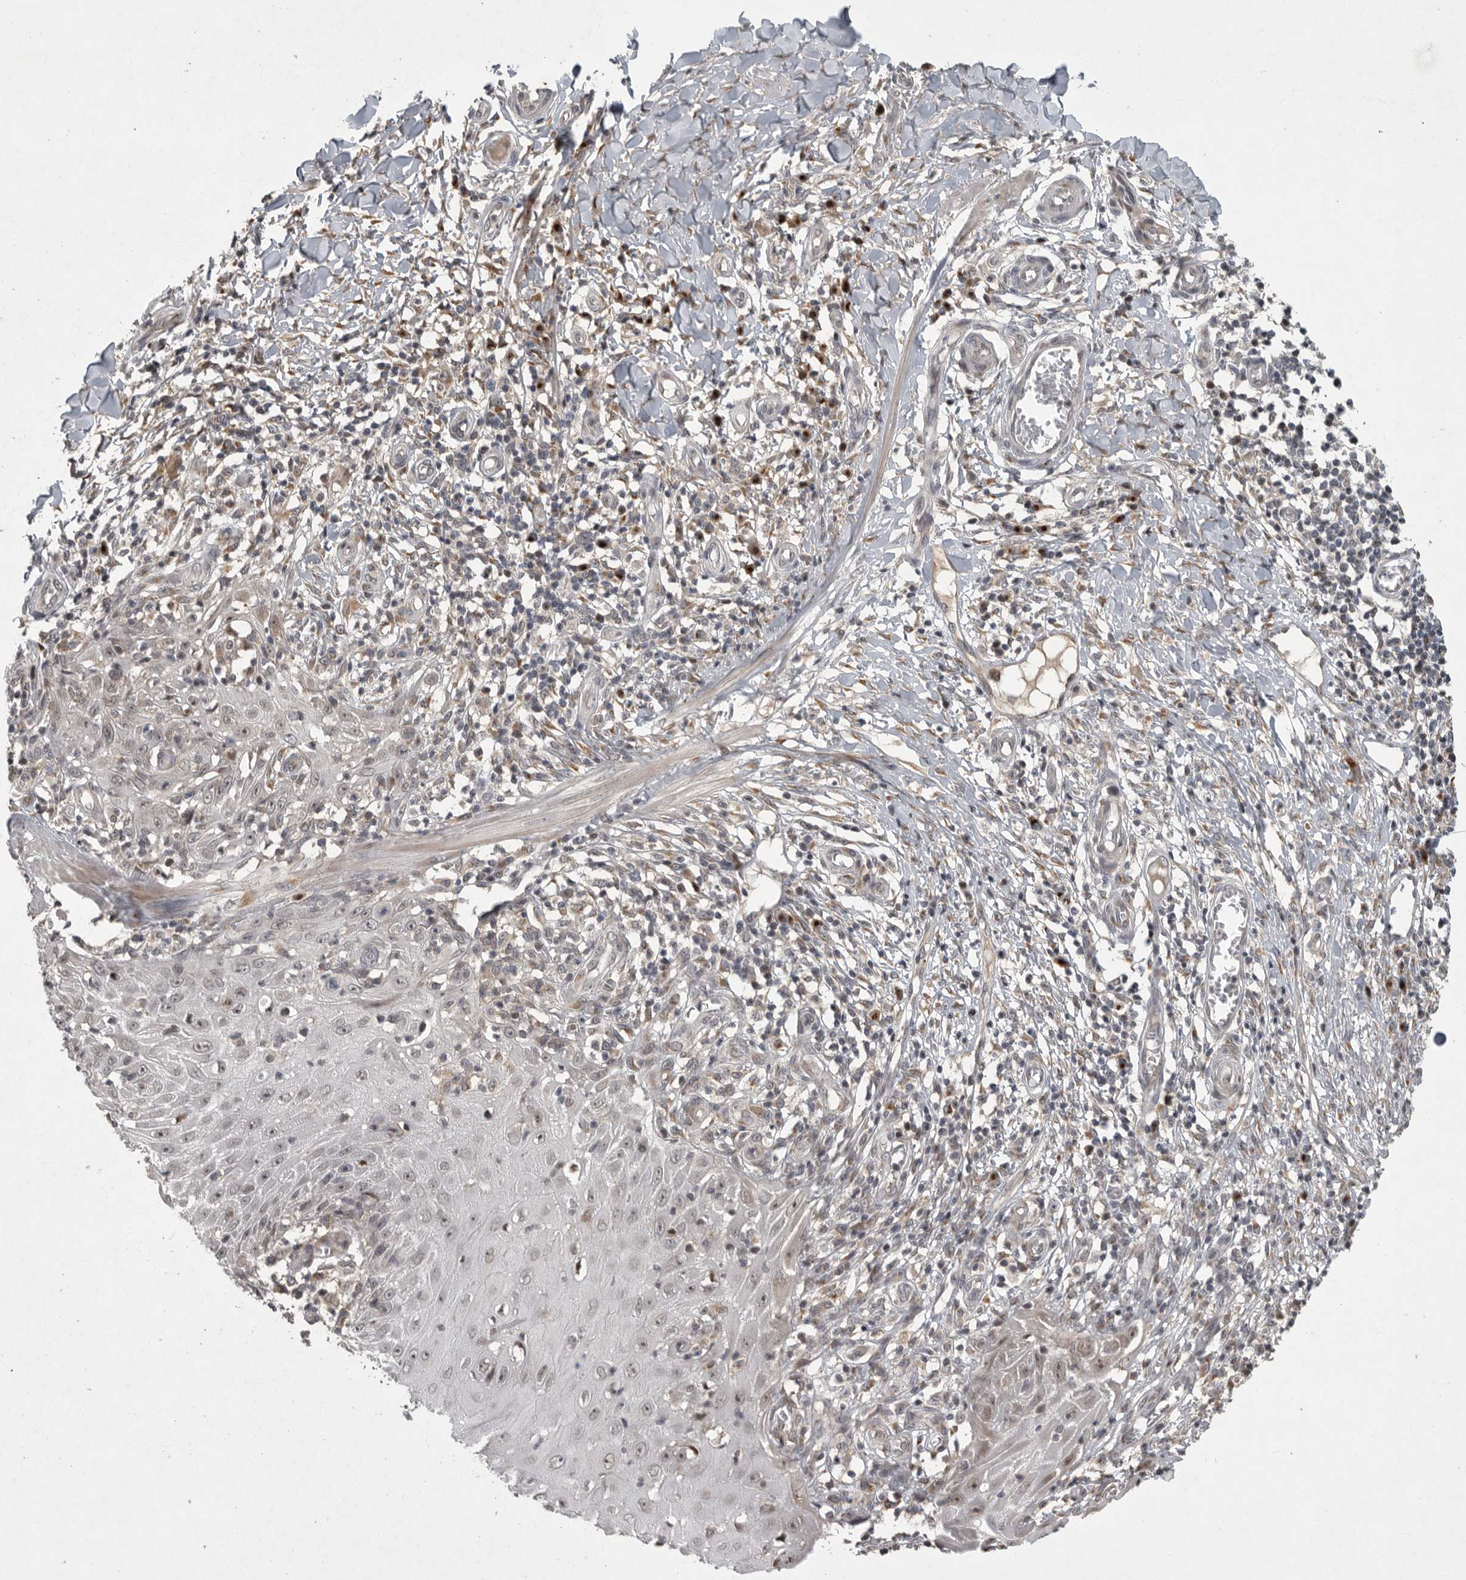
{"staining": {"intensity": "negative", "quantity": "none", "location": "none"}, "tissue": "skin cancer", "cell_type": "Tumor cells", "image_type": "cancer", "snomed": [{"axis": "morphology", "description": "Squamous cell carcinoma, NOS"}, {"axis": "topography", "description": "Skin"}], "caption": "Image shows no protein expression in tumor cells of skin cancer tissue.", "gene": "MAN2A1", "patient": {"sex": "female", "age": 73}}